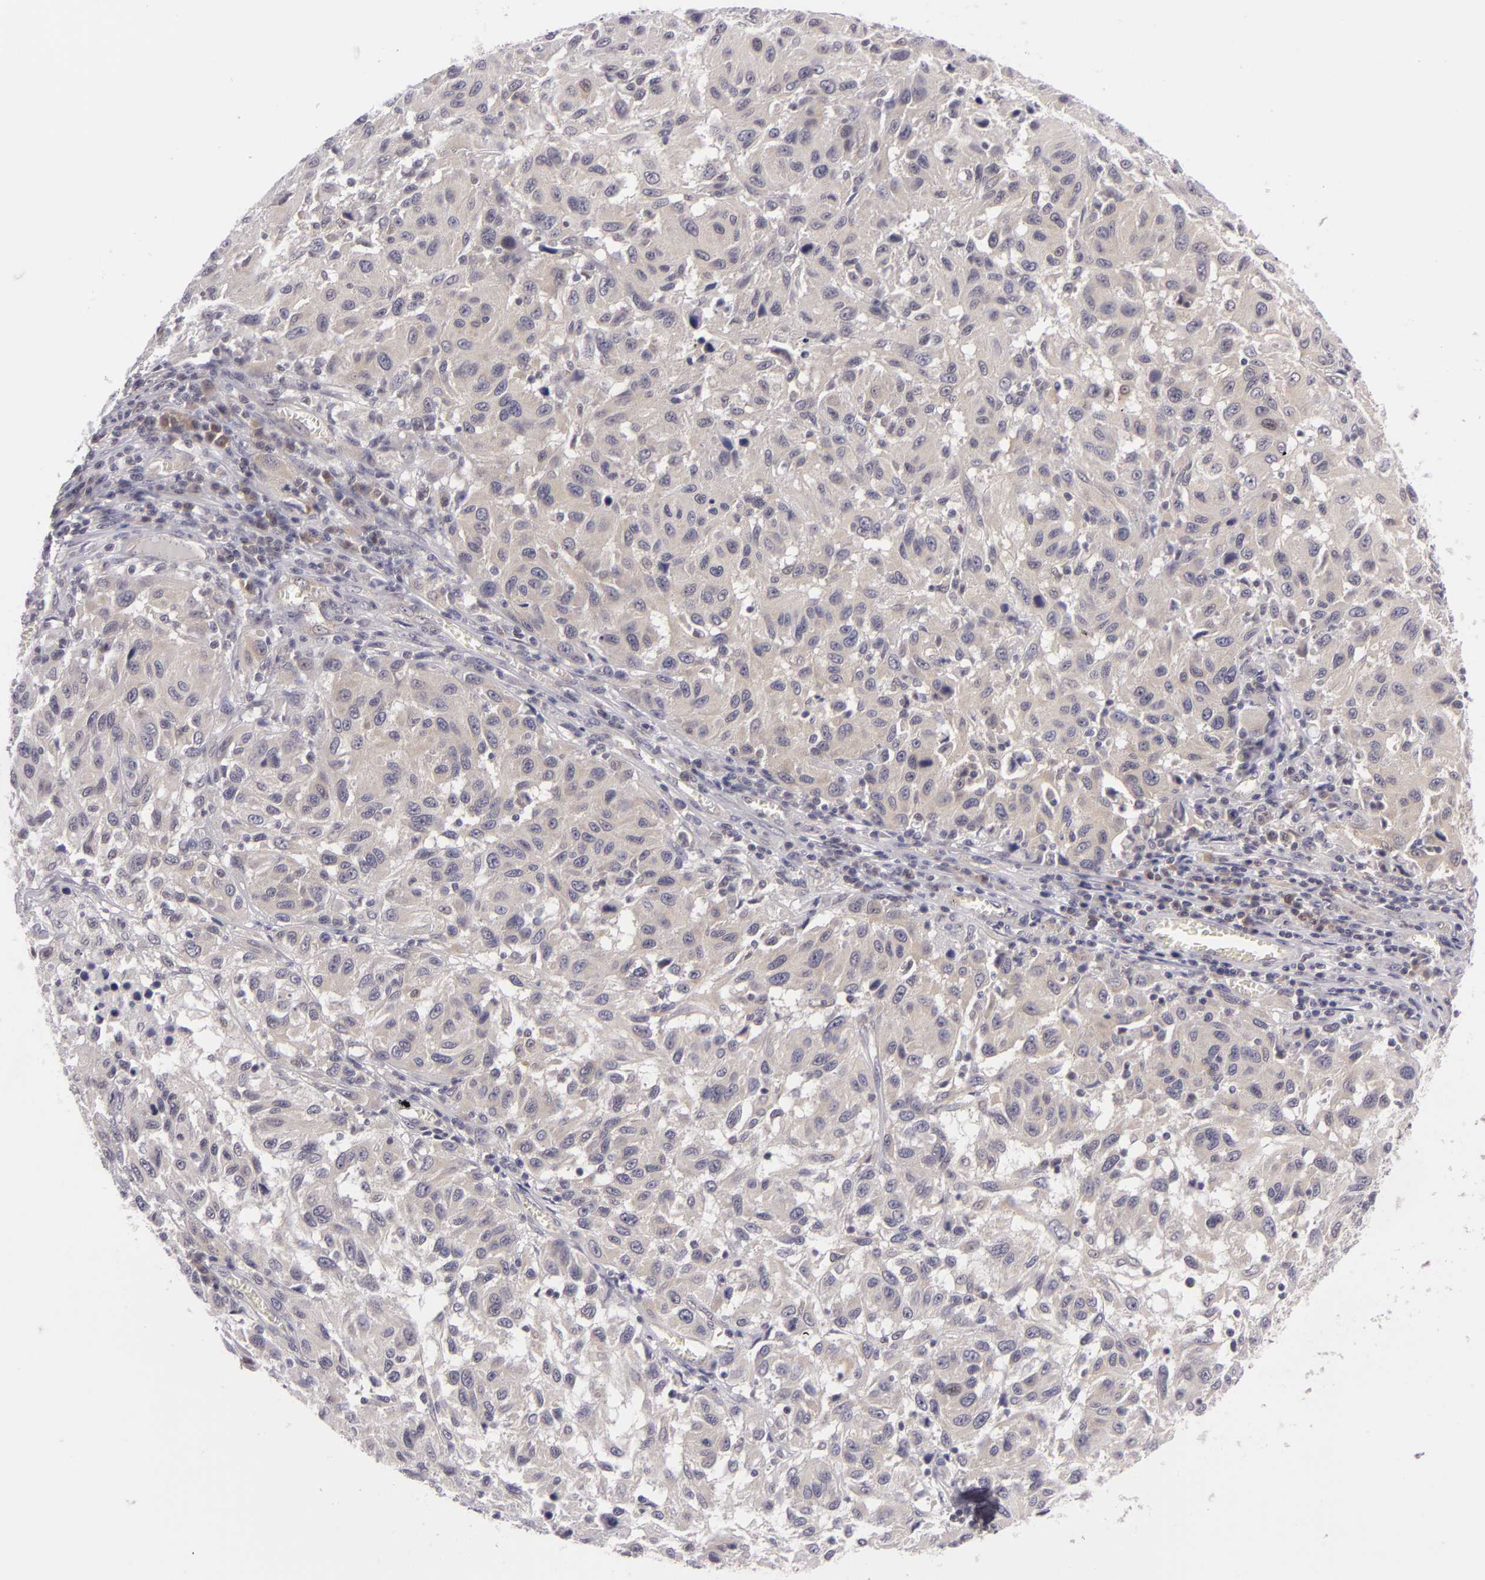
{"staining": {"intensity": "weak", "quantity": "25%-75%", "location": "cytoplasmic/membranous"}, "tissue": "melanoma", "cell_type": "Tumor cells", "image_type": "cancer", "snomed": [{"axis": "morphology", "description": "Malignant melanoma, NOS"}, {"axis": "topography", "description": "Skin"}], "caption": "Malignant melanoma tissue exhibits weak cytoplasmic/membranous staining in approximately 25%-75% of tumor cells", "gene": "BCL10", "patient": {"sex": "female", "age": 77}}